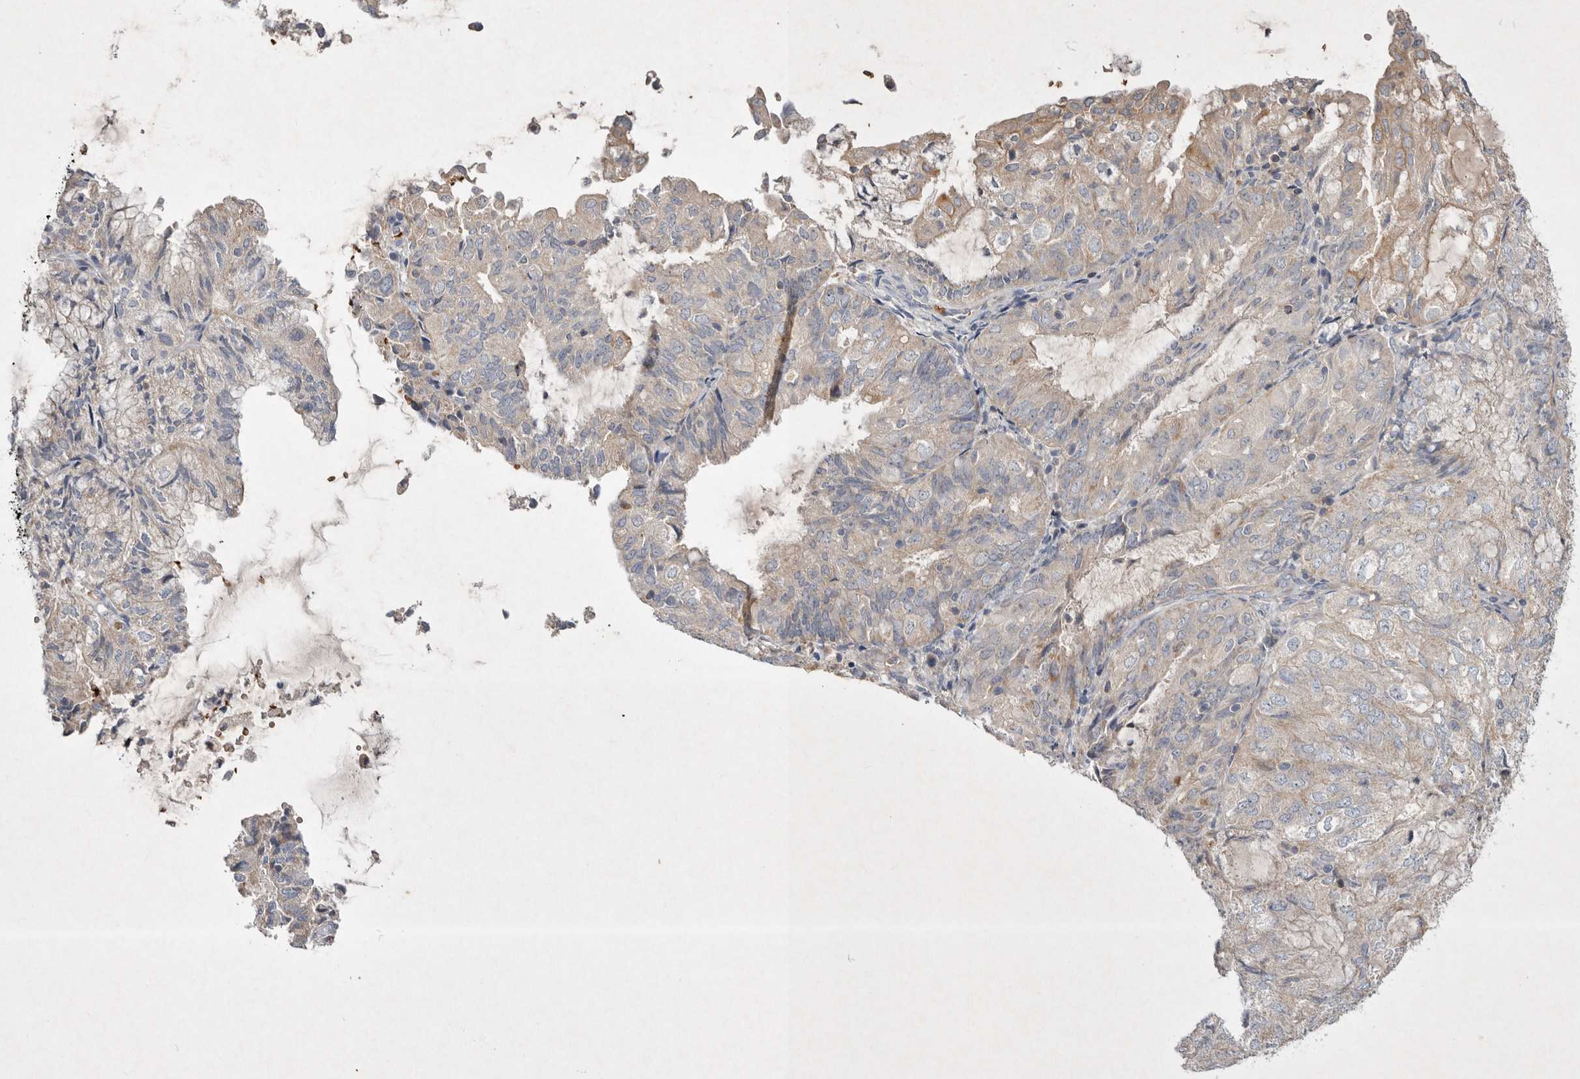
{"staining": {"intensity": "weak", "quantity": "<25%", "location": "cytoplasmic/membranous"}, "tissue": "endometrial cancer", "cell_type": "Tumor cells", "image_type": "cancer", "snomed": [{"axis": "morphology", "description": "Adenocarcinoma, NOS"}, {"axis": "topography", "description": "Endometrium"}], "caption": "An immunohistochemistry (IHC) photomicrograph of endometrial adenocarcinoma is shown. There is no staining in tumor cells of endometrial adenocarcinoma.", "gene": "TNFSF14", "patient": {"sex": "female", "age": 81}}